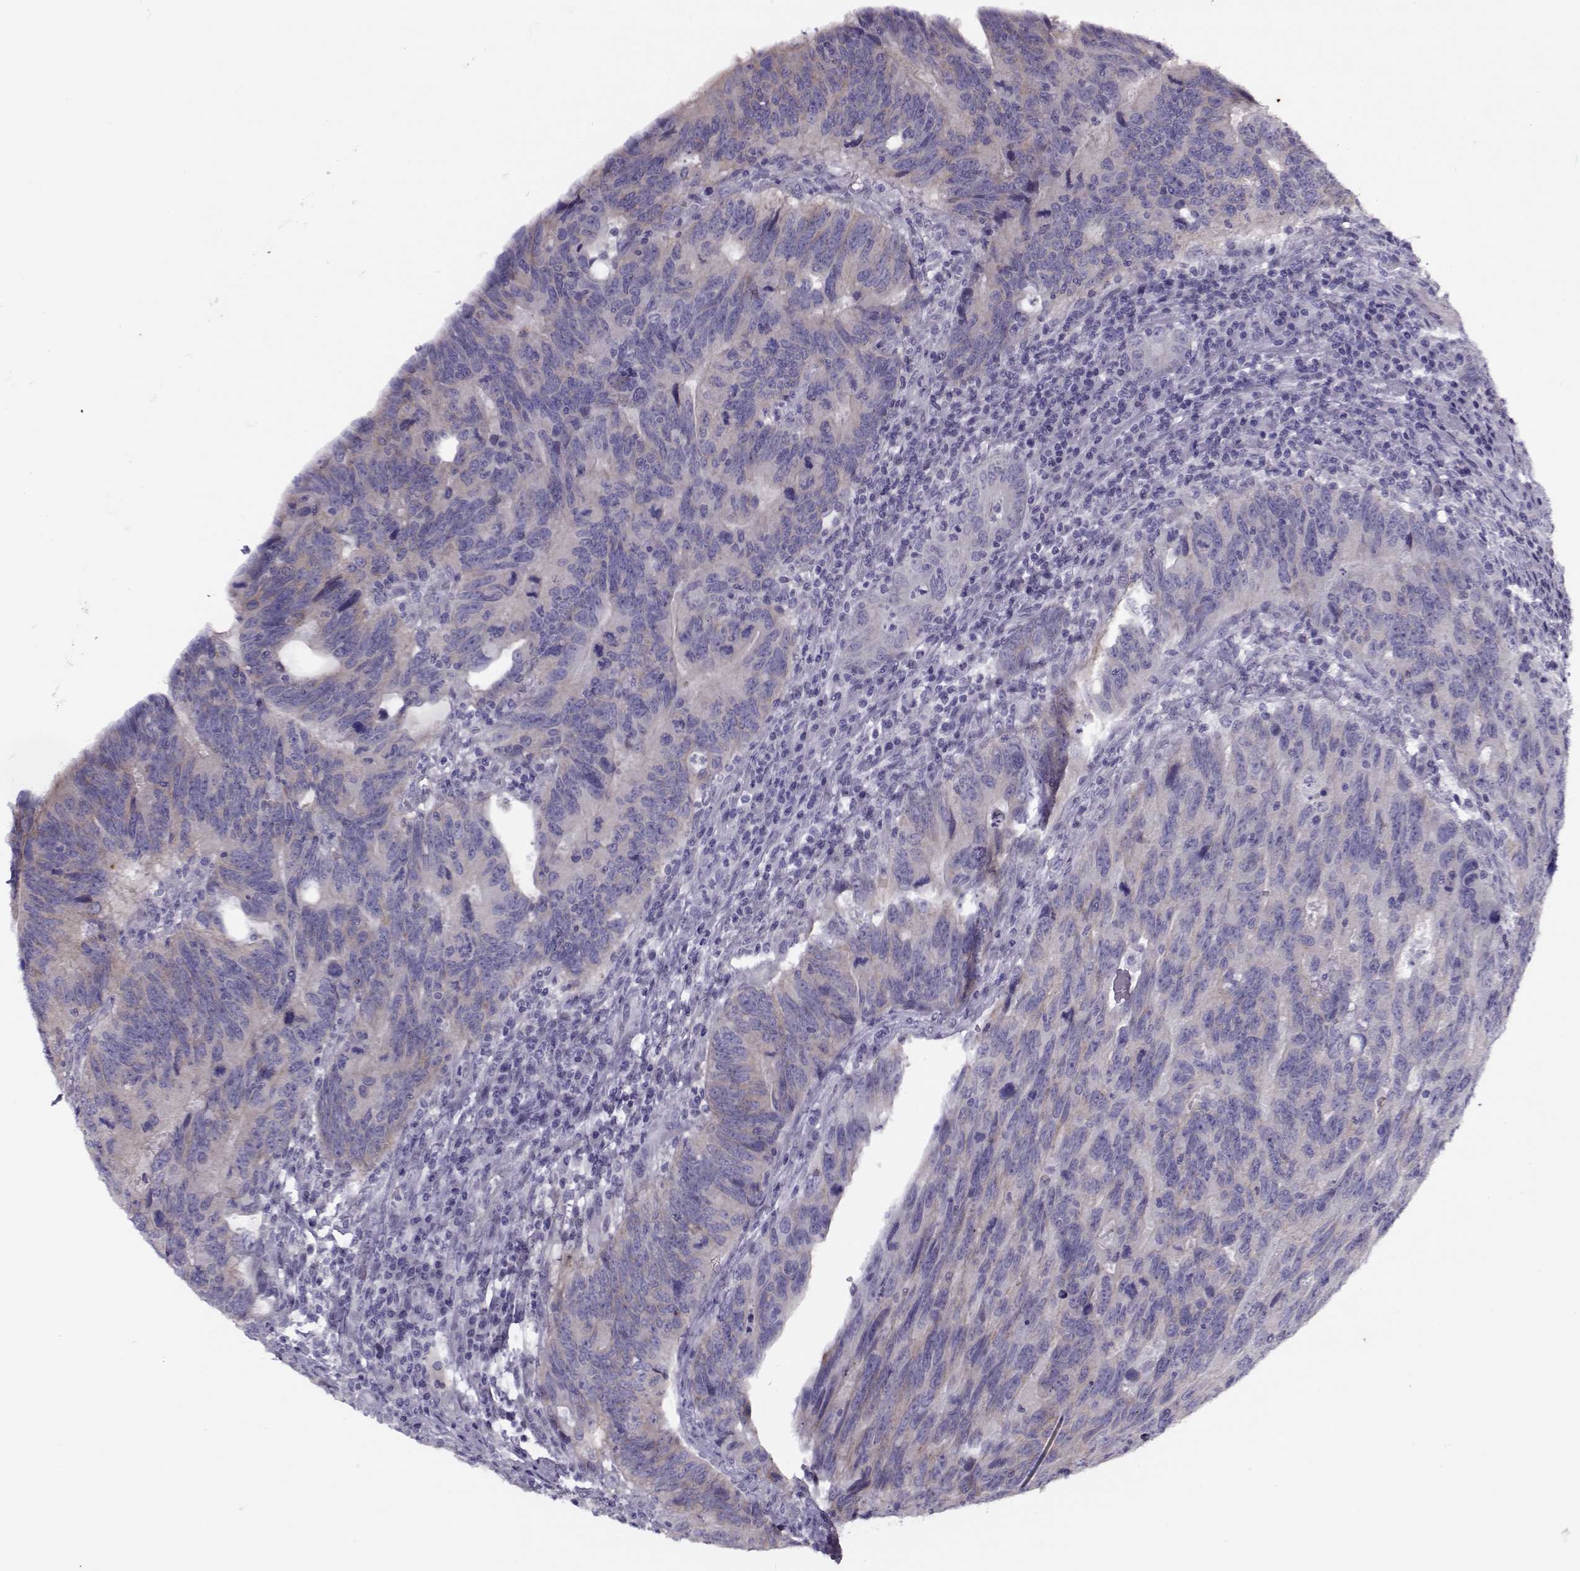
{"staining": {"intensity": "weak", "quantity": "<25%", "location": "cytoplasmic/membranous"}, "tissue": "colorectal cancer", "cell_type": "Tumor cells", "image_type": "cancer", "snomed": [{"axis": "morphology", "description": "Adenocarcinoma, NOS"}, {"axis": "topography", "description": "Colon"}], "caption": "Immunohistochemical staining of human colorectal cancer reveals no significant staining in tumor cells.", "gene": "PP2D1", "patient": {"sex": "female", "age": 77}}